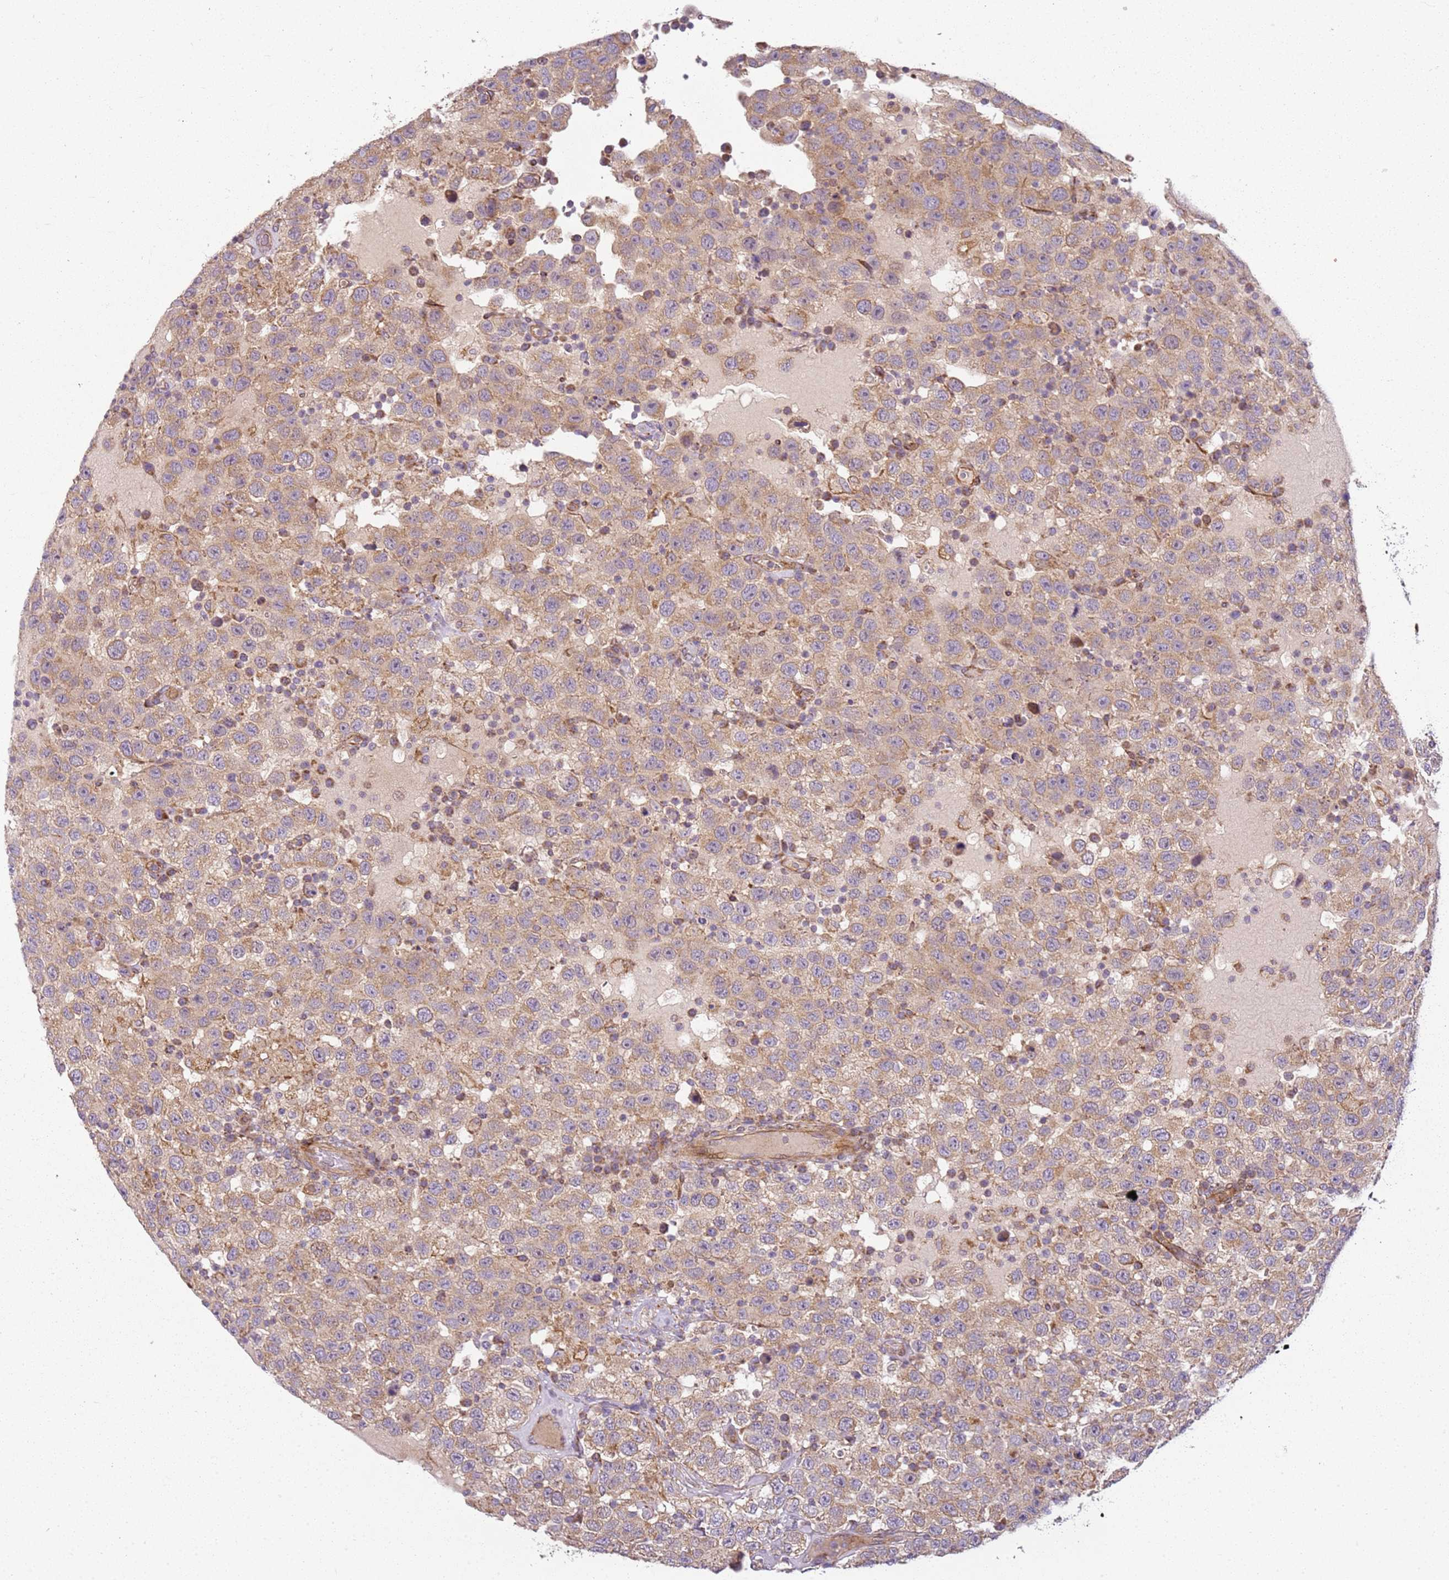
{"staining": {"intensity": "weak", "quantity": ">75%", "location": "cytoplasmic/membranous"}, "tissue": "testis cancer", "cell_type": "Tumor cells", "image_type": "cancer", "snomed": [{"axis": "morphology", "description": "Seminoma, NOS"}, {"axis": "topography", "description": "Testis"}], "caption": "High-magnification brightfield microscopy of testis seminoma stained with DAB (brown) and counterstained with hematoxylin (blue). tumor cells exhibit weak cytoplasmic/membranous staining is identified in about>75% of cells. The staining was performed using DAB to visualize the protein expression in brown, while the nuclei were stained in blue with hematoxylin (Magnification: 20x).", "gene": "TMEM200C", "patient": {"sex": "male", "age": 41}}